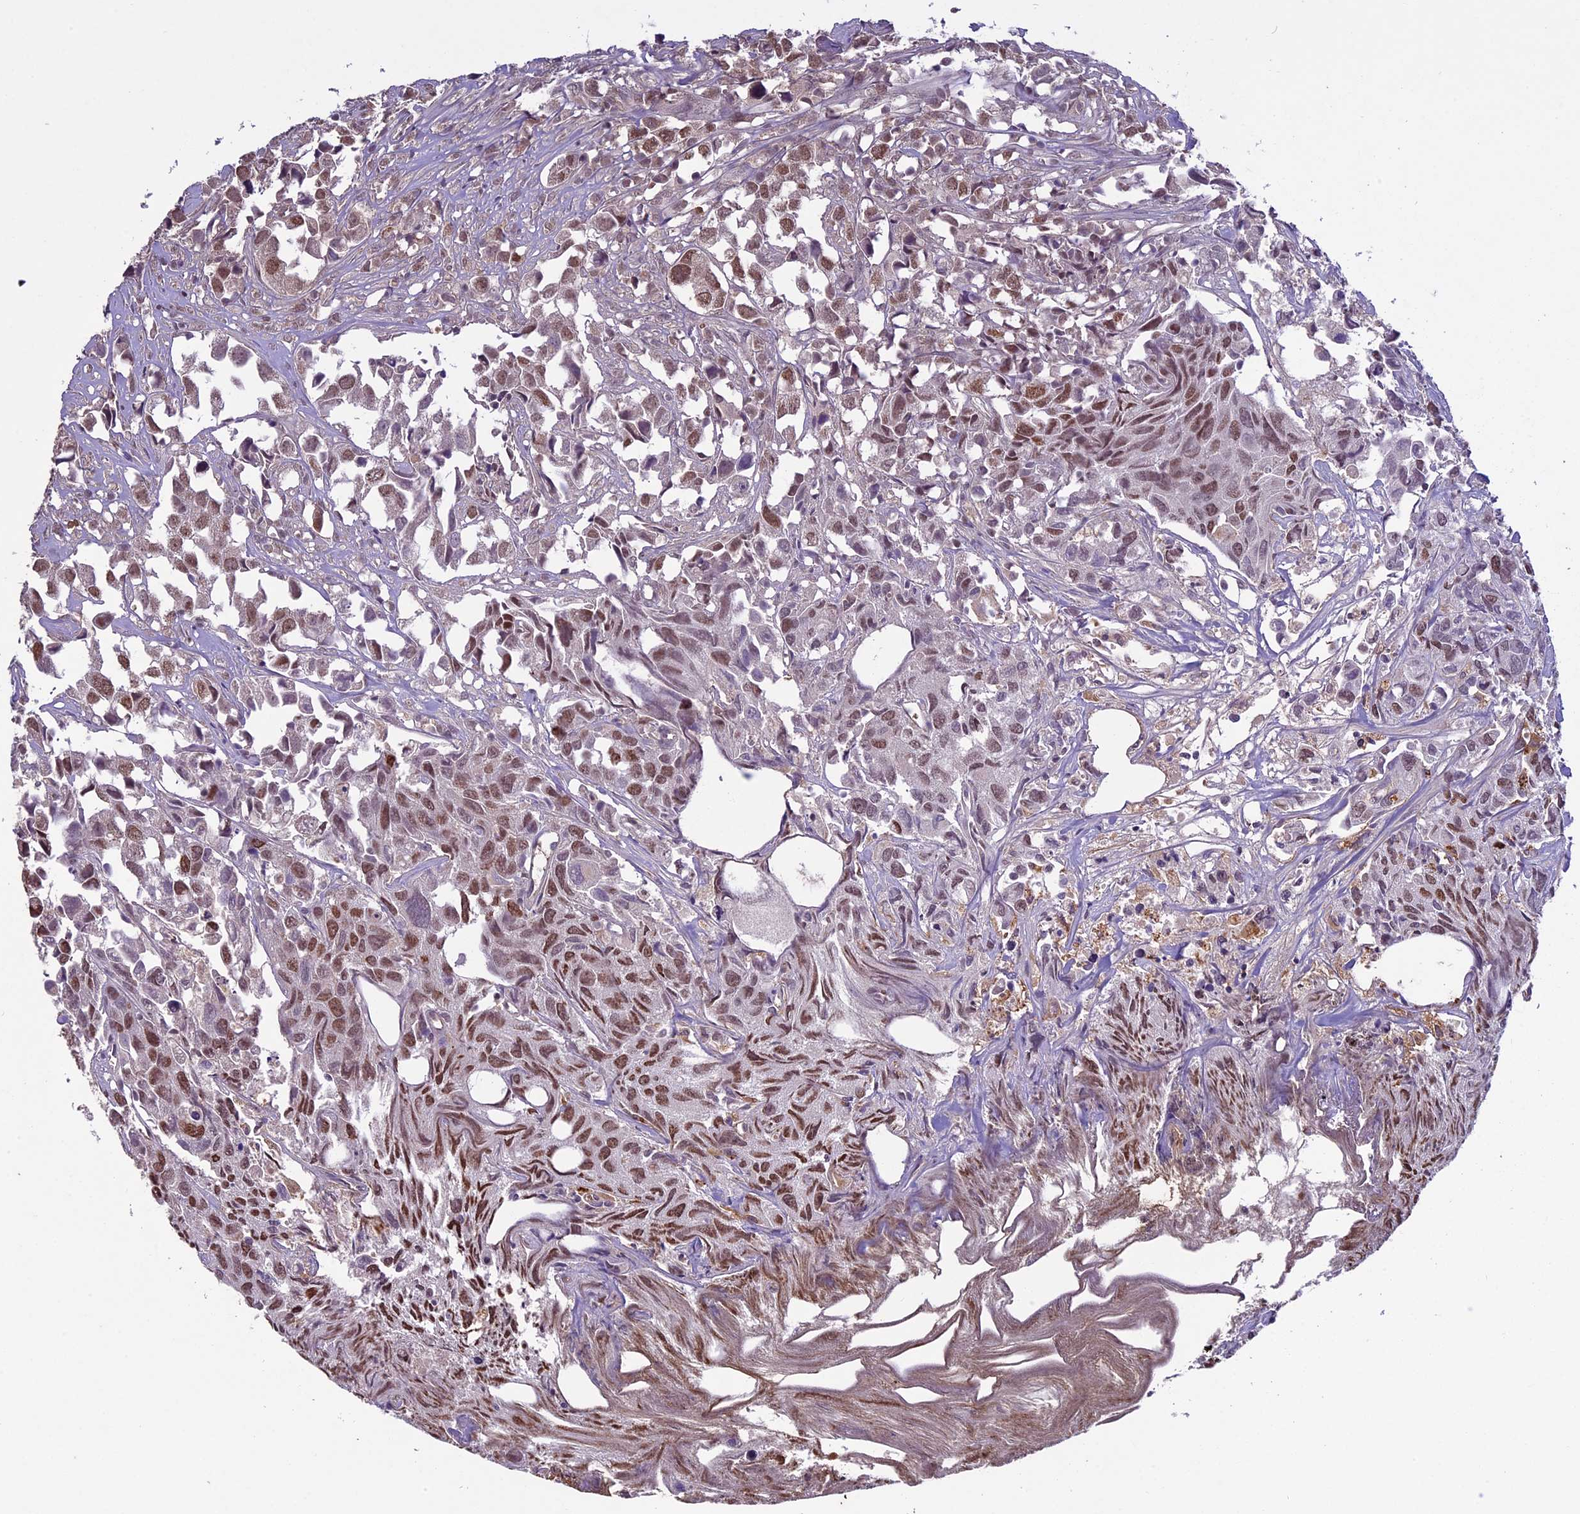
{"staining": {"intensity": "moderate", "quantity": ">75%", "location": "nuclear"}, "tissue": "urothelial cancer", "cell_type": "Tumor cells", "image_type": "cancer", "snomed": [{"axis": "morphology", "description": "Urothelial carcinoma, High grade"}, {"axis": "topography", "description": "Urinary bladder"}], "caption": "This is a histology image of immunohistochemistry staining of high-grade urothelial carcinoma, which shows moderate staining in the nuclear of tumor cells.", "gene": "C3orf70", "patient": {"sex": "female", "age": 75}}